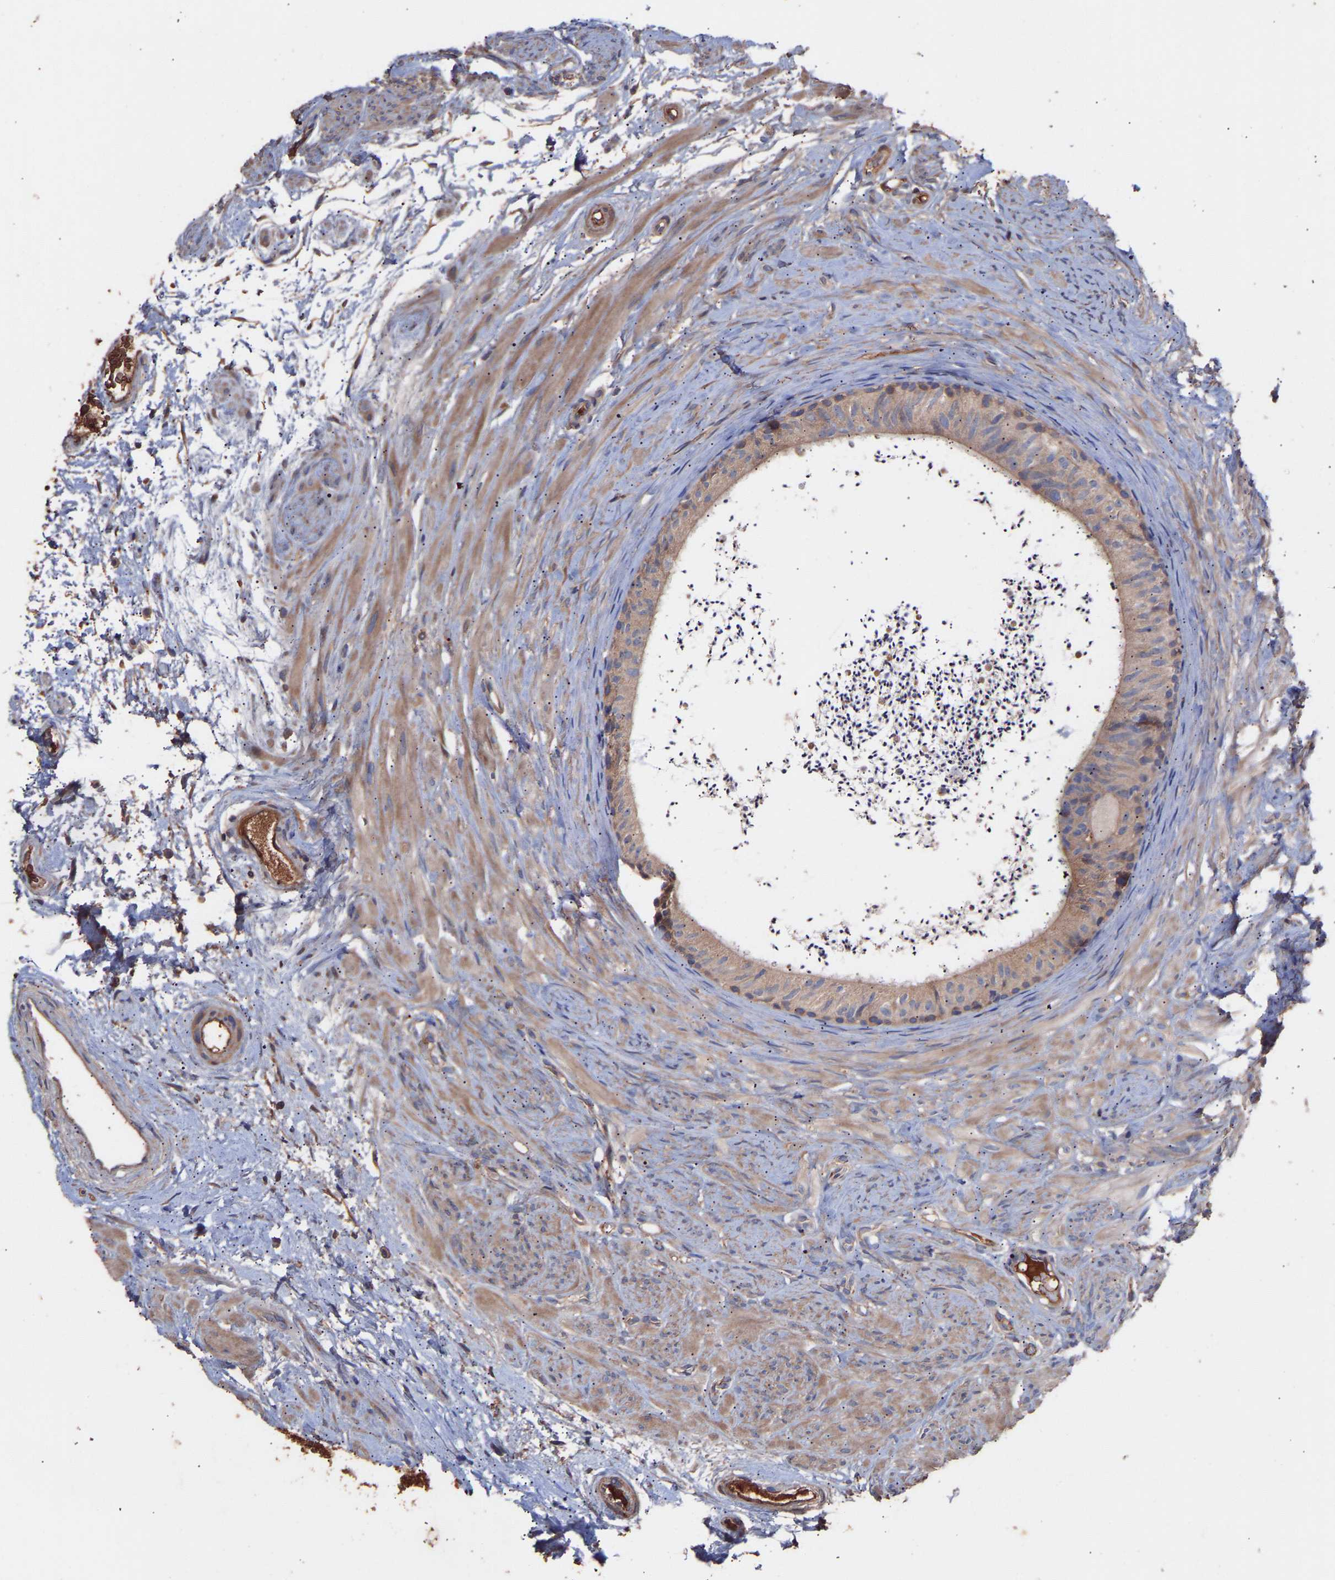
{"staining": {"intensity": "moderate", "quantity": ">75%", "location": "cytoplasmic/membranous"}, "tissue": "epididymis", "cell_type": "Glandular cells", "image_type": "normal", "snomed": [{"axis": "morphology", "description": "Normal tissue, NOS"}, {"axis": "topography", "description": "Epididymis"}], "caption": "IHC (DAB) staining of benign human epididymis displays moderate cytoplasmic/membranous protein staining in about >75% of glandular cells.", "gene": "TMEM268", "patient": {"sex": "male", "age": 56}}